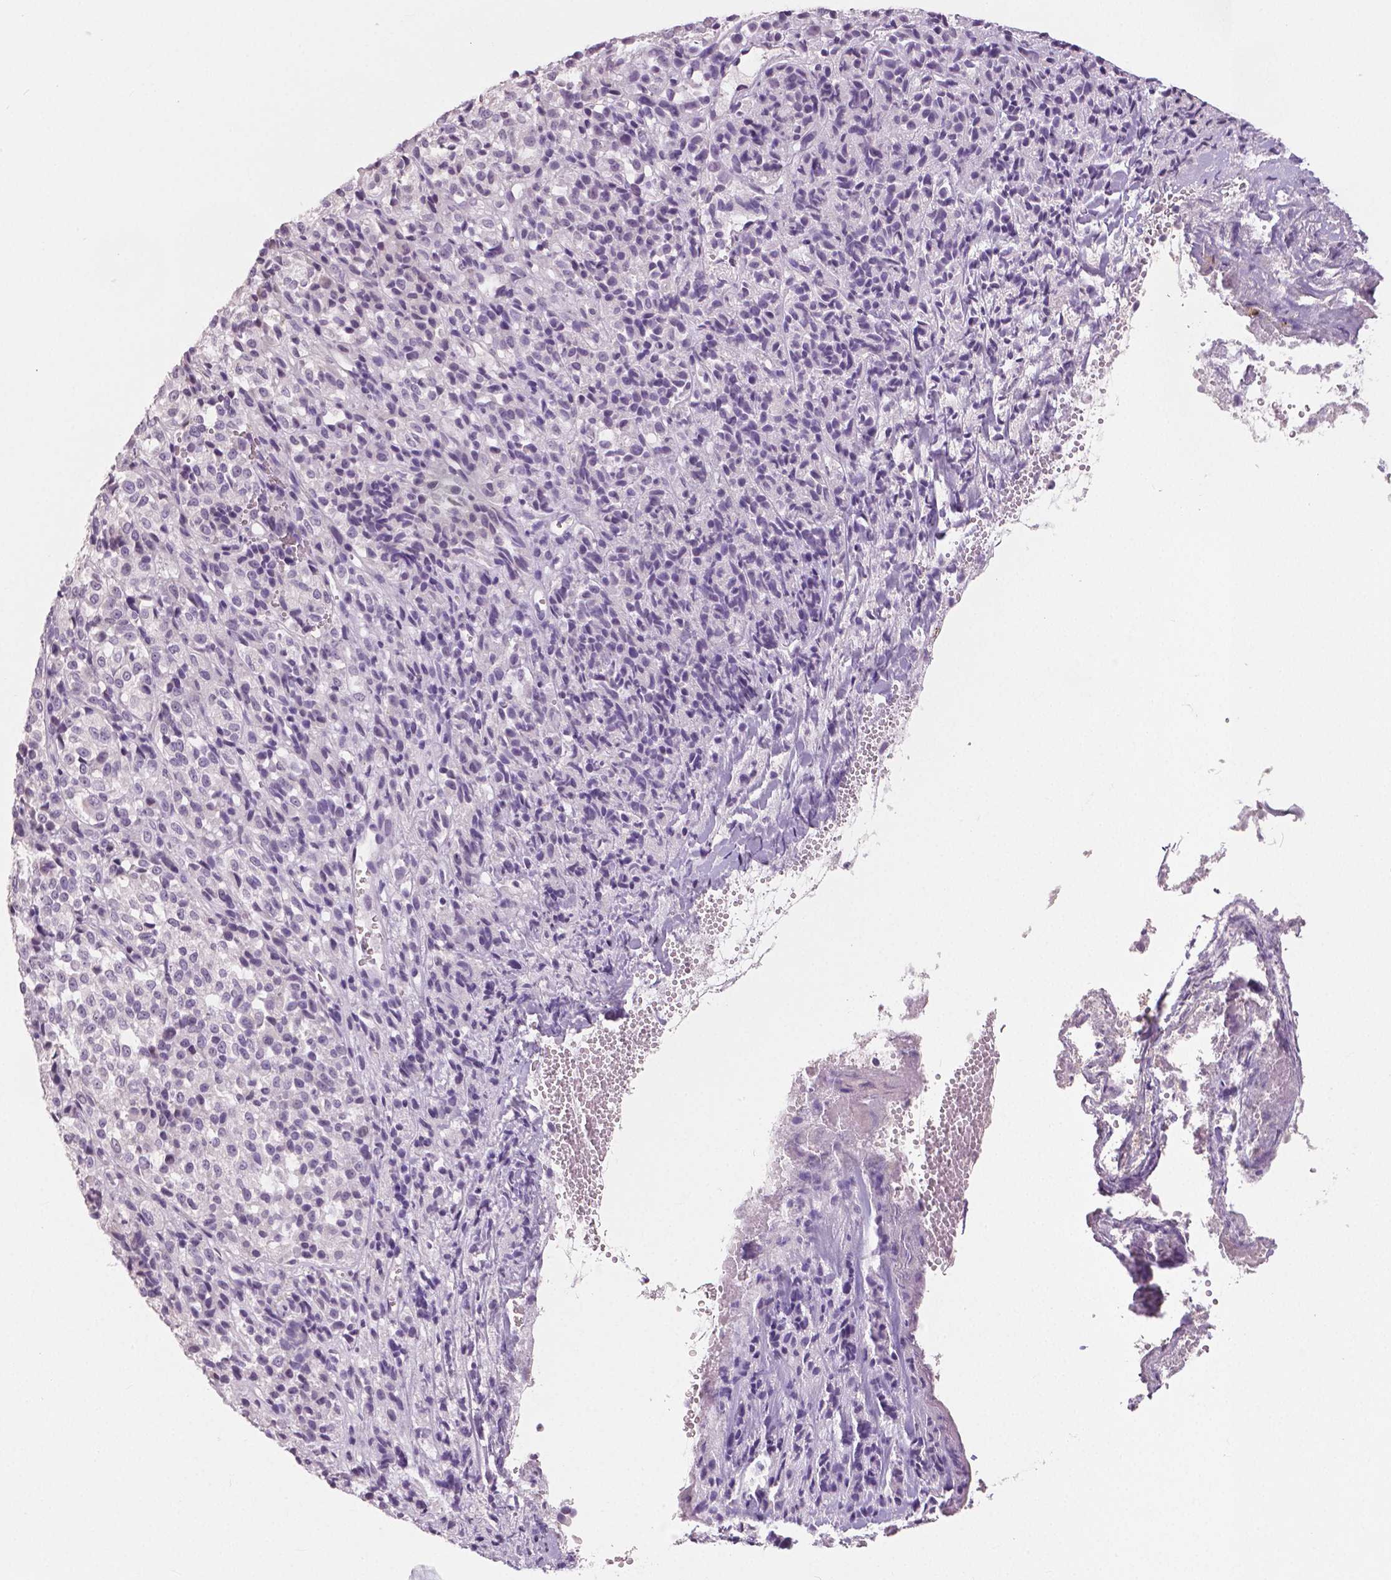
{"staining": {"intensity": "negative", "quantity": "none", "location": "none"}, "tissue": "melanoma", "cell_type": "Tumor cells", "image_type": "cancer", "snomed": [{"axis": "morphology", "description": "Malignant melanoma, Metastatic site"}, {"axis": "topography", "description": "Brain"}], "caption": "A high-resolution micrograph shows IHC staining of melanoma, which reveals no significant positivity in tumor cells.", "gene": "NECAB1", "patient": {"sex": "female", "age": 56}}